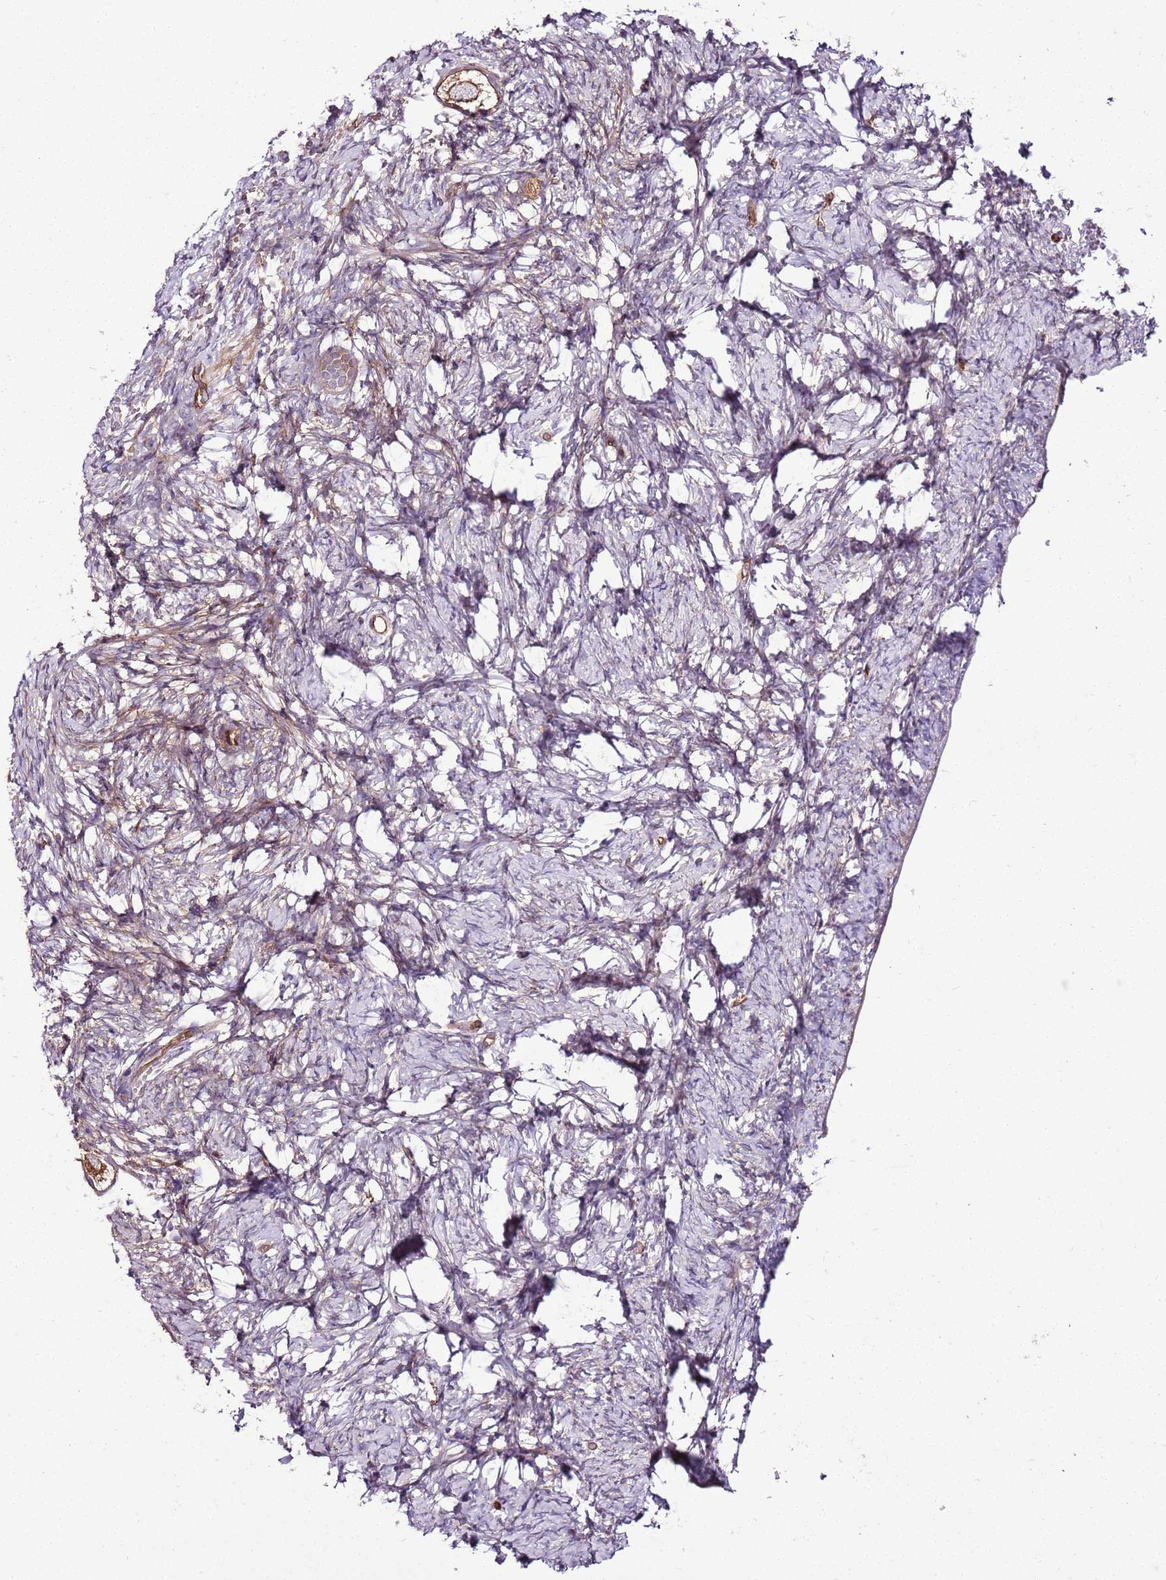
{"staining": {"intensity": "moderate", "quantity": ">75%", "location": "cytoplasmic/membranous"}, "tissue": "ovary", "cell_type": "Follicle cells", "image_type": "normal", "snomed": [{"axis": "morphology", "description": "Adenocarcinoma, NOS"}, {"axis": "topography", "description": "Endometrium"}], "caption": "Moderate cytoplasmic/membranous staining for a protein is appreciated in approximately >75% of follicle cells of benign ovary using immunohistochemistry (IHC).", "gene": "ZNF827", "patient": {"sex": "female", "age": 32}}